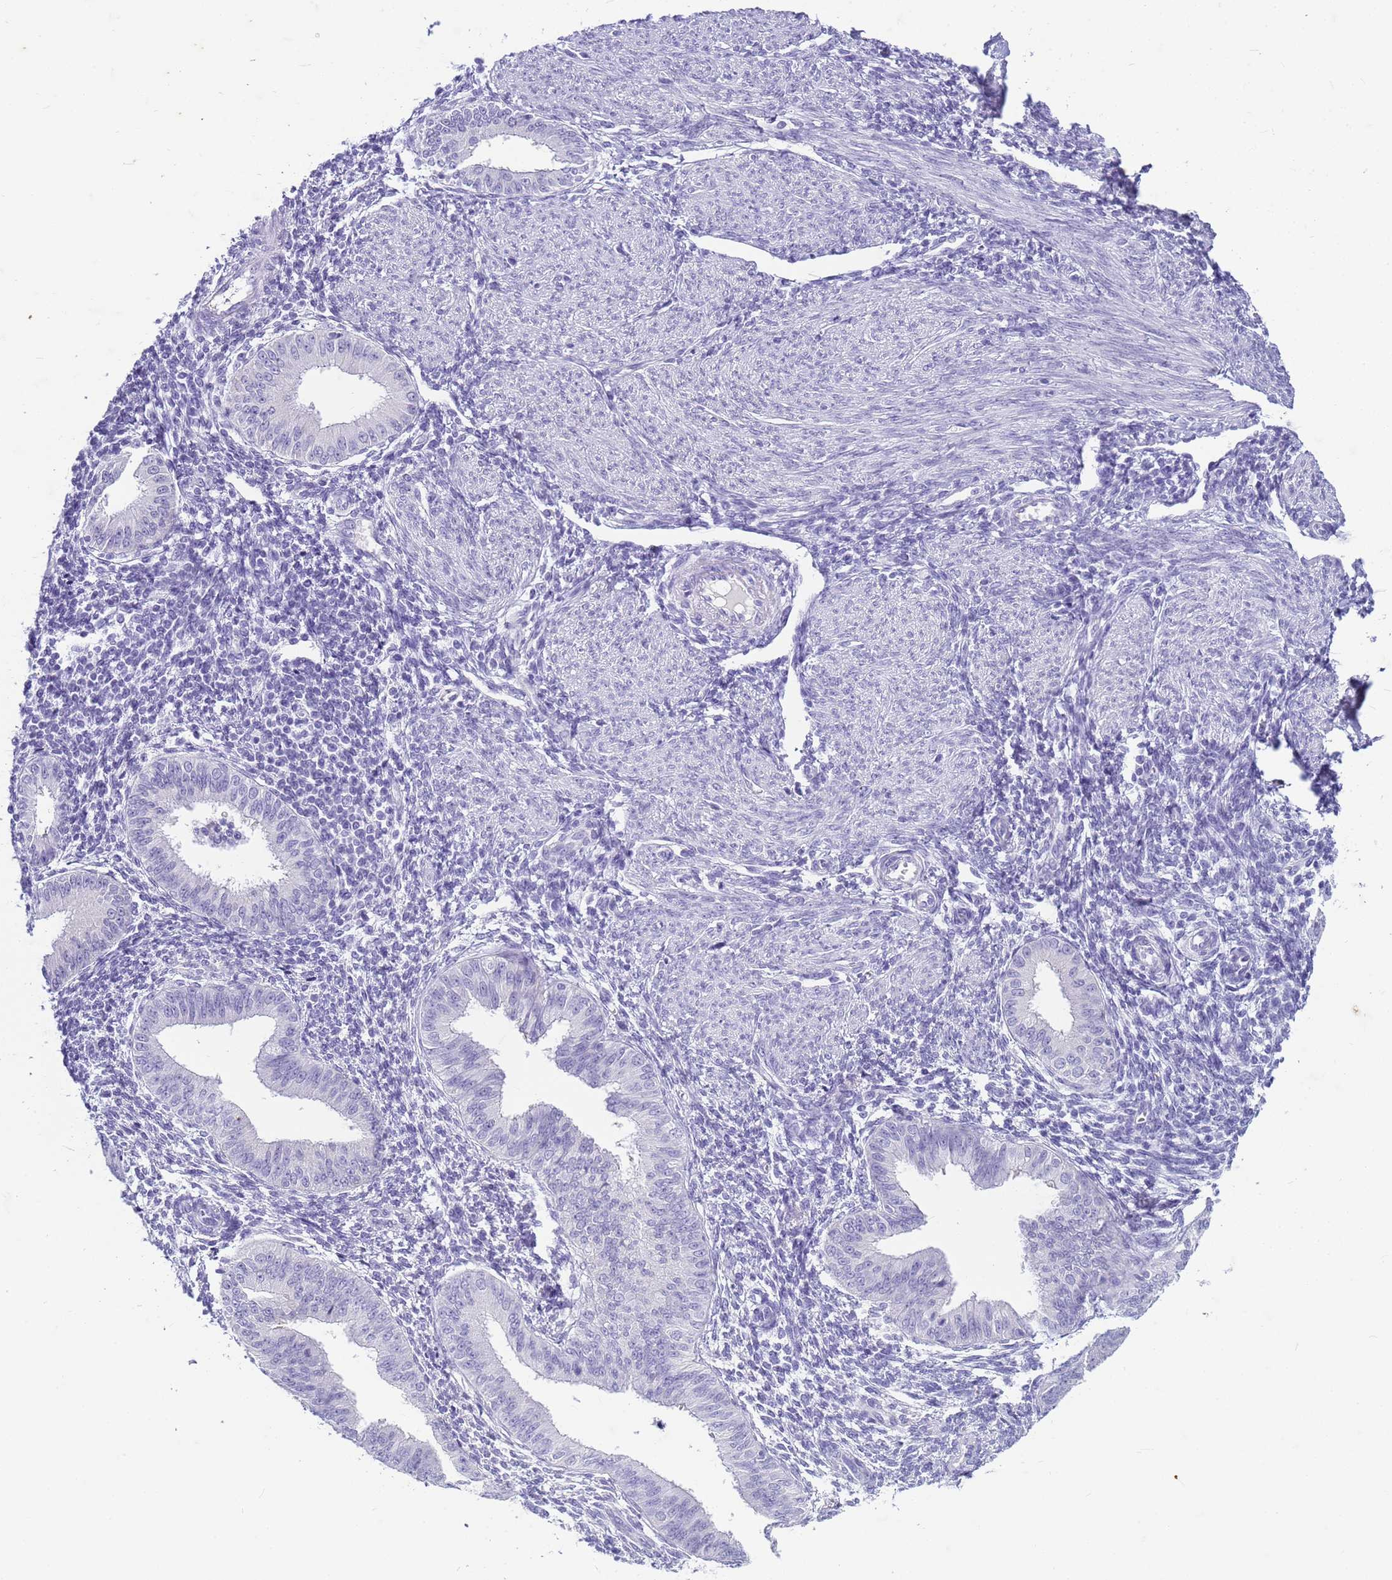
{"staining": {"intensity": "negative", "quantity": "none", "location": "none"}, "tissue": "endometrium", "cell_type": "Cells in endometrial stroma", "image_type": "normal", "snomed": [{"axis": "morphology", "description": "Normal tissue, NOS"}, {"axis": "topography", "description": "Uterus"}, {"axis": "topography", "description": "Endometrium"}], "caption": "An immunohistochemistry (IHC) histopathology image of normal endometrium is shown. There is no staining in cells in endometrial stroma of endometrium.", "gene": "CFAP100", "patient": {"sex": "female", "age": 48}}